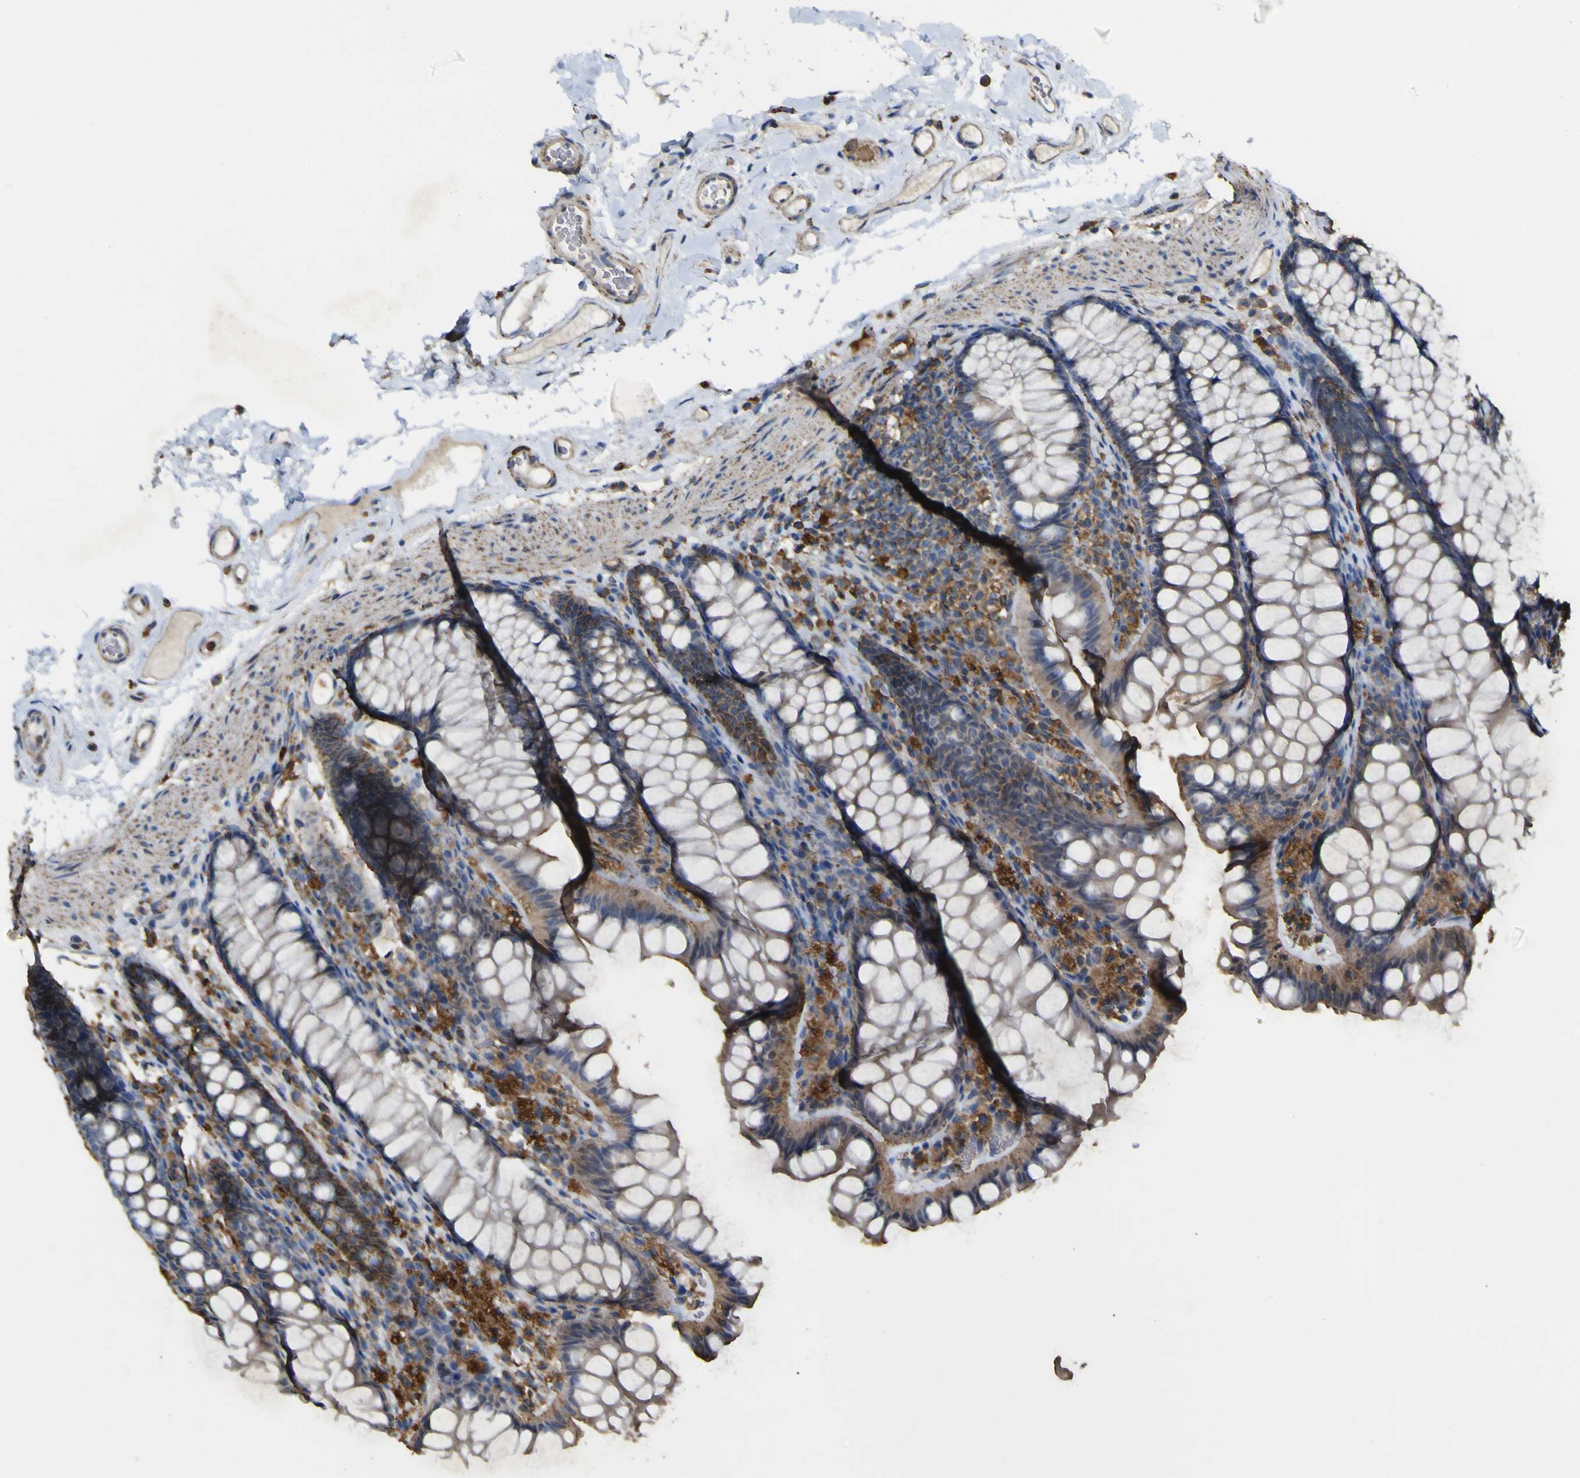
{"staining": {"intensity": "weak", "quantity": "25%-75%", "location": "cytoplasmic/membranous"}, "tissue": "colon", "cell_type": "Endothelial cells", "image_type": "normal", "snomed": [{"axis": "morphology", "description": "Normal tissue, NOS"}, {"axis": "topography", "description": "Colon"}], "caption": "Colon stained with IHC demonstrates weak cytoplasmic/membranous expression in about 25%-75% of endothelial cells. The protein of interest is shown in brown color, while the nuclei are stained blue.", "gene": "ACSL3", "patient": {"sex": "female", "age": 55}}